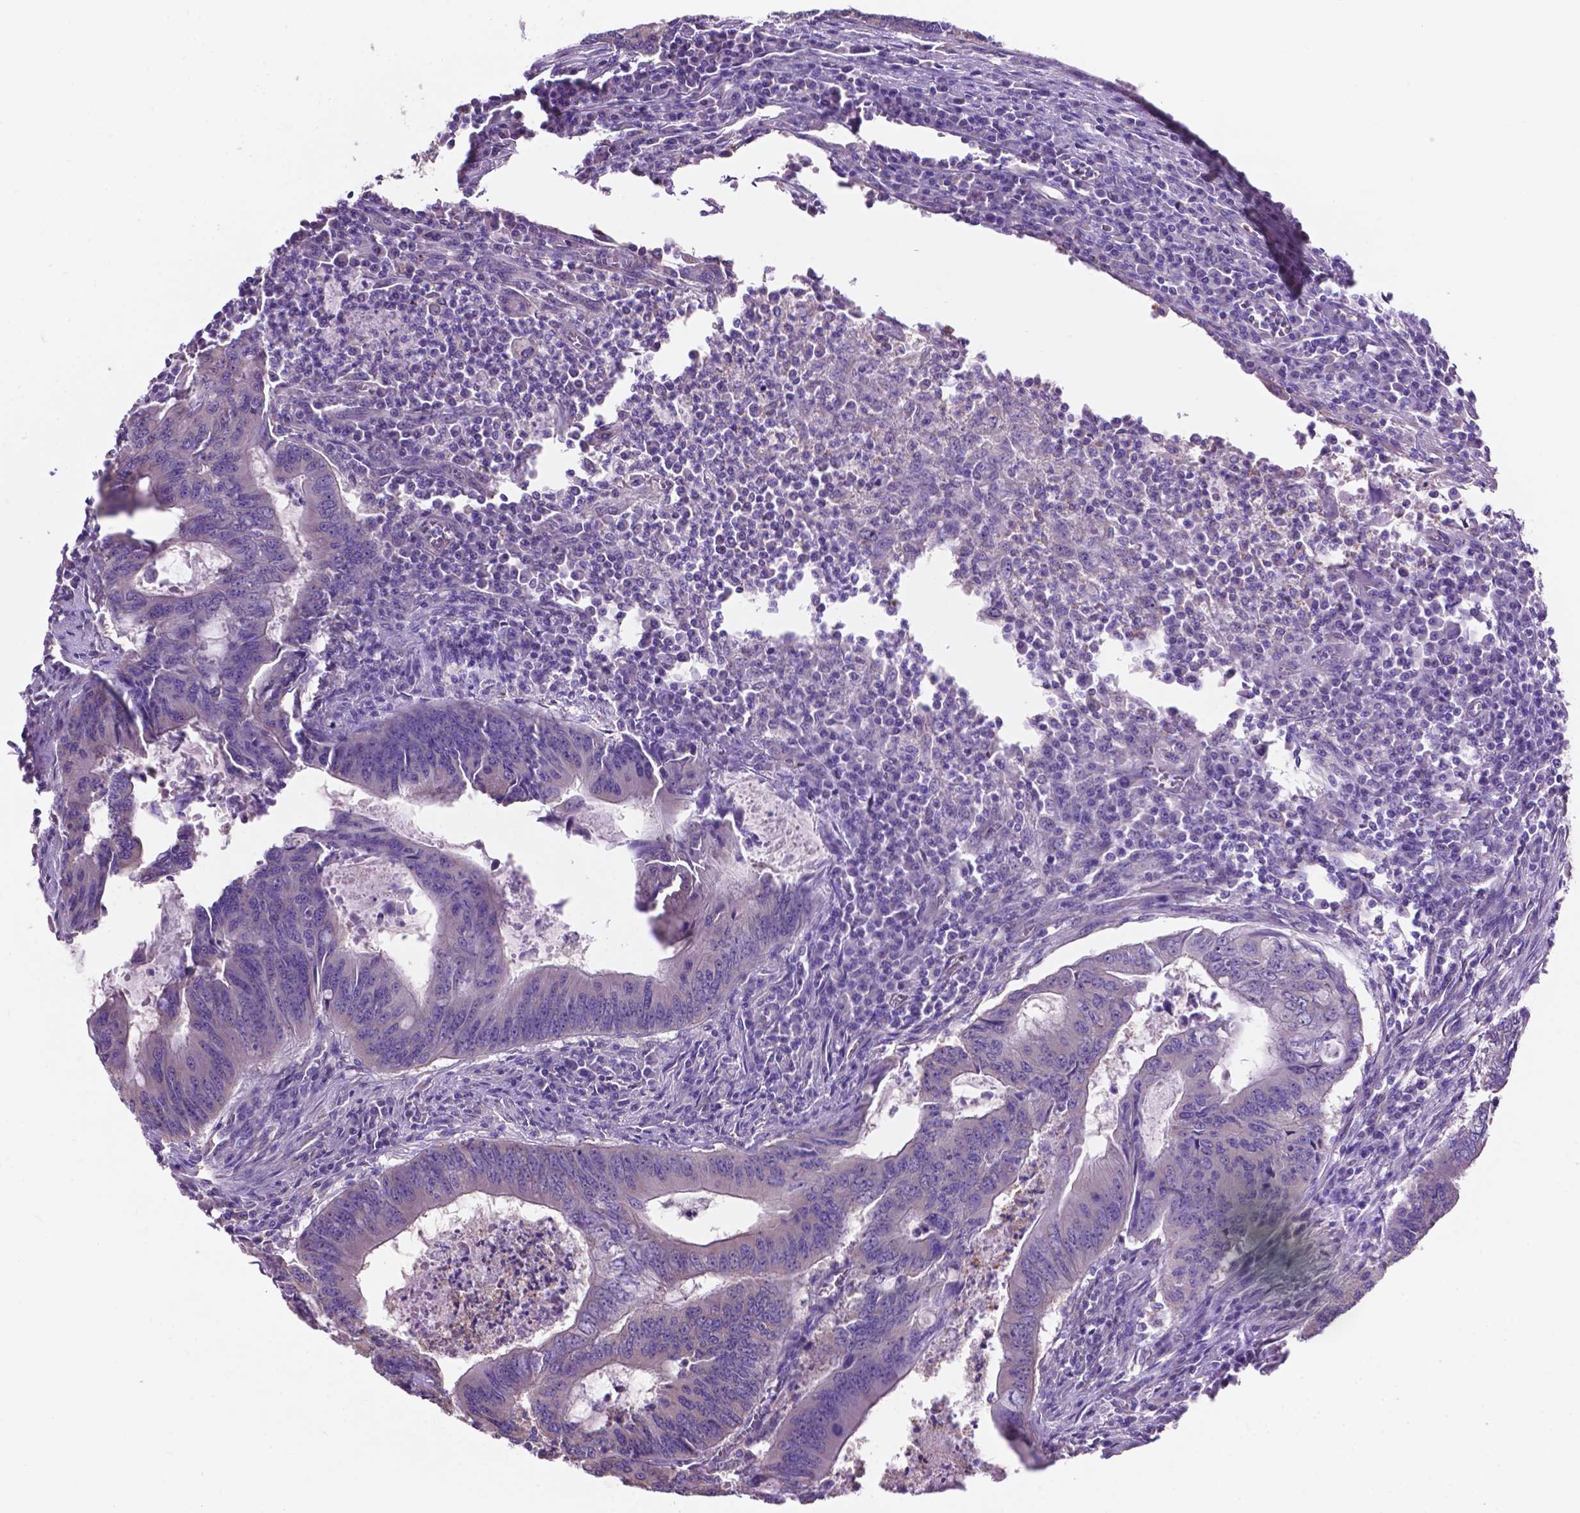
{"staining": {"intensity": "negative", "quantity": "none", "location": "none"}, "tissue": "colorectal cancer", "cell_type": "Tumor cells", "image_type": "cancer", "snomed": [{"axis": "morphology", "description": "Adenocarcinoma, NOS"}, {"axis": "topography", "description": "Colon"}], "caption": "There is no significant staining in tumor cells of colorectal adenocarcinoma.", "gene": "SPDYA", "patient": {"sex": "male", "age": 67}}